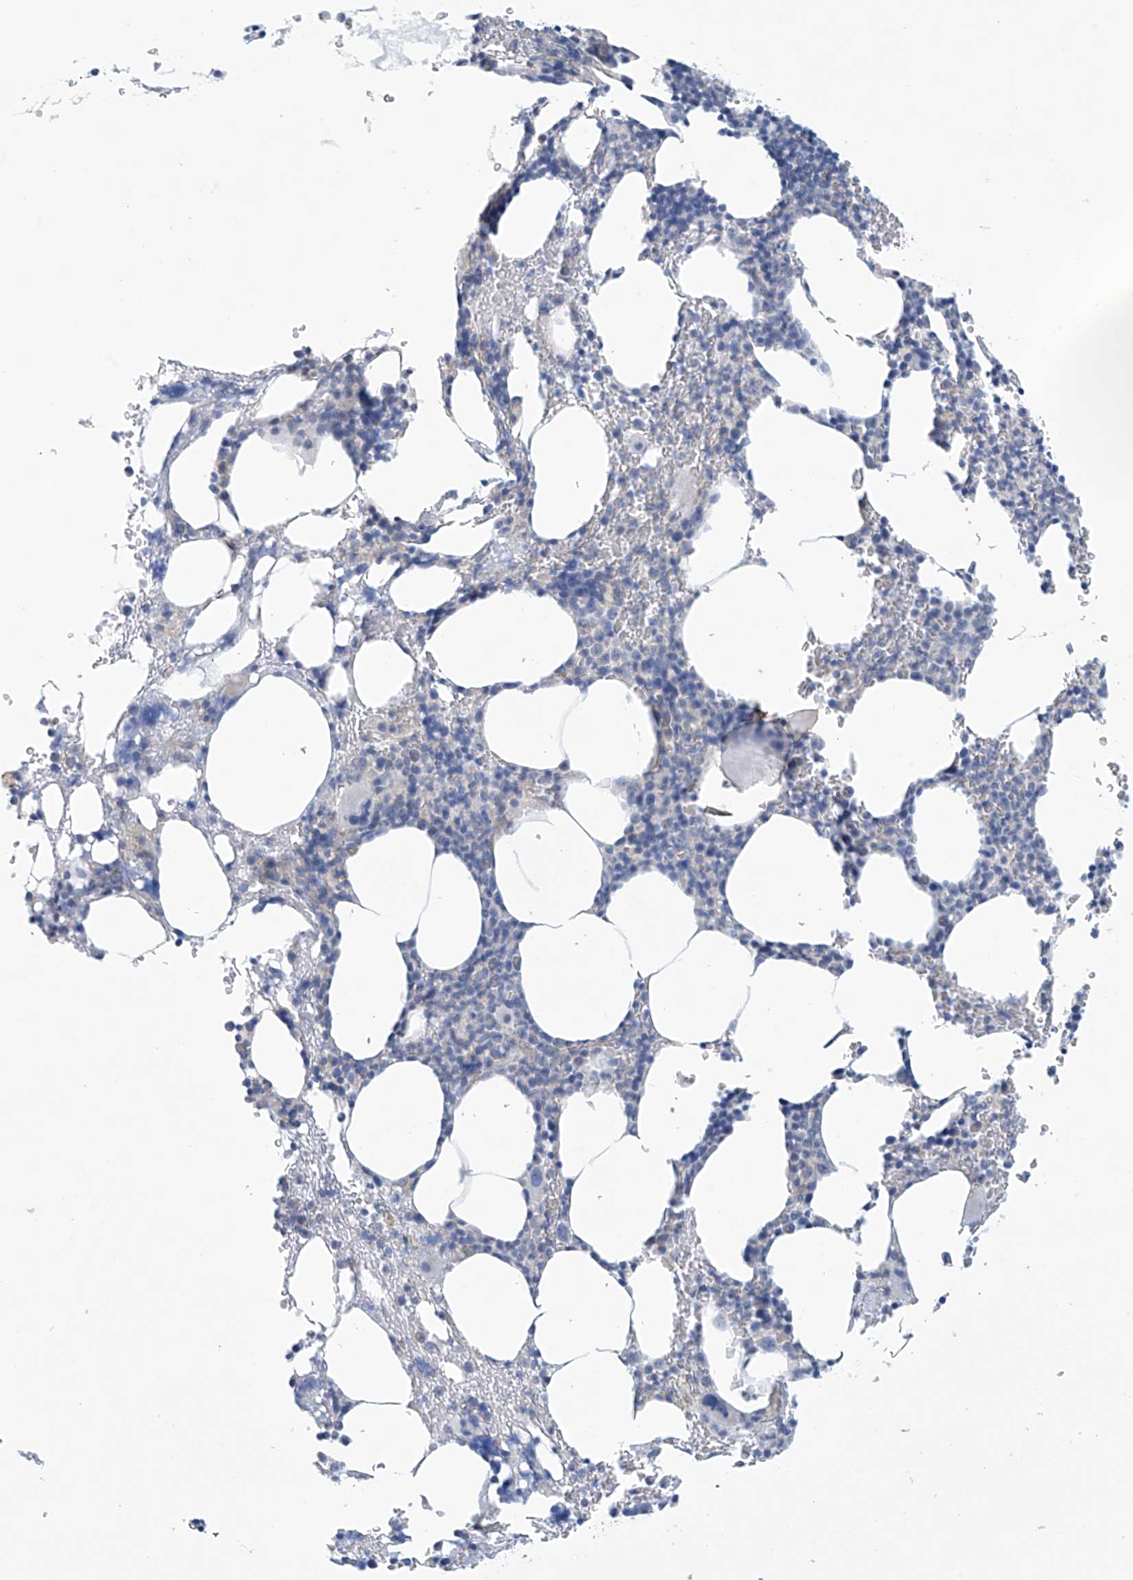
{"staining": {"intensity": "negative", "quantity": "none", "location": "none"}, "tissue": "bone marrow", "cell_type": "Hematopoietic cells", "image_type": "normal", "snomed": [{"axis": "morphology", "description": "Normal tissue, NOS"}, {"axis": "topography", "description": "Bone marrow"}], "caption": "A high-resolution micrograph shows immunohistochemistry staining of unremarkable bone marrow, which reveals no significant positivity in hematopoietic cells.", "gene": "ABHD13", "patient": {"sex": "male"}}